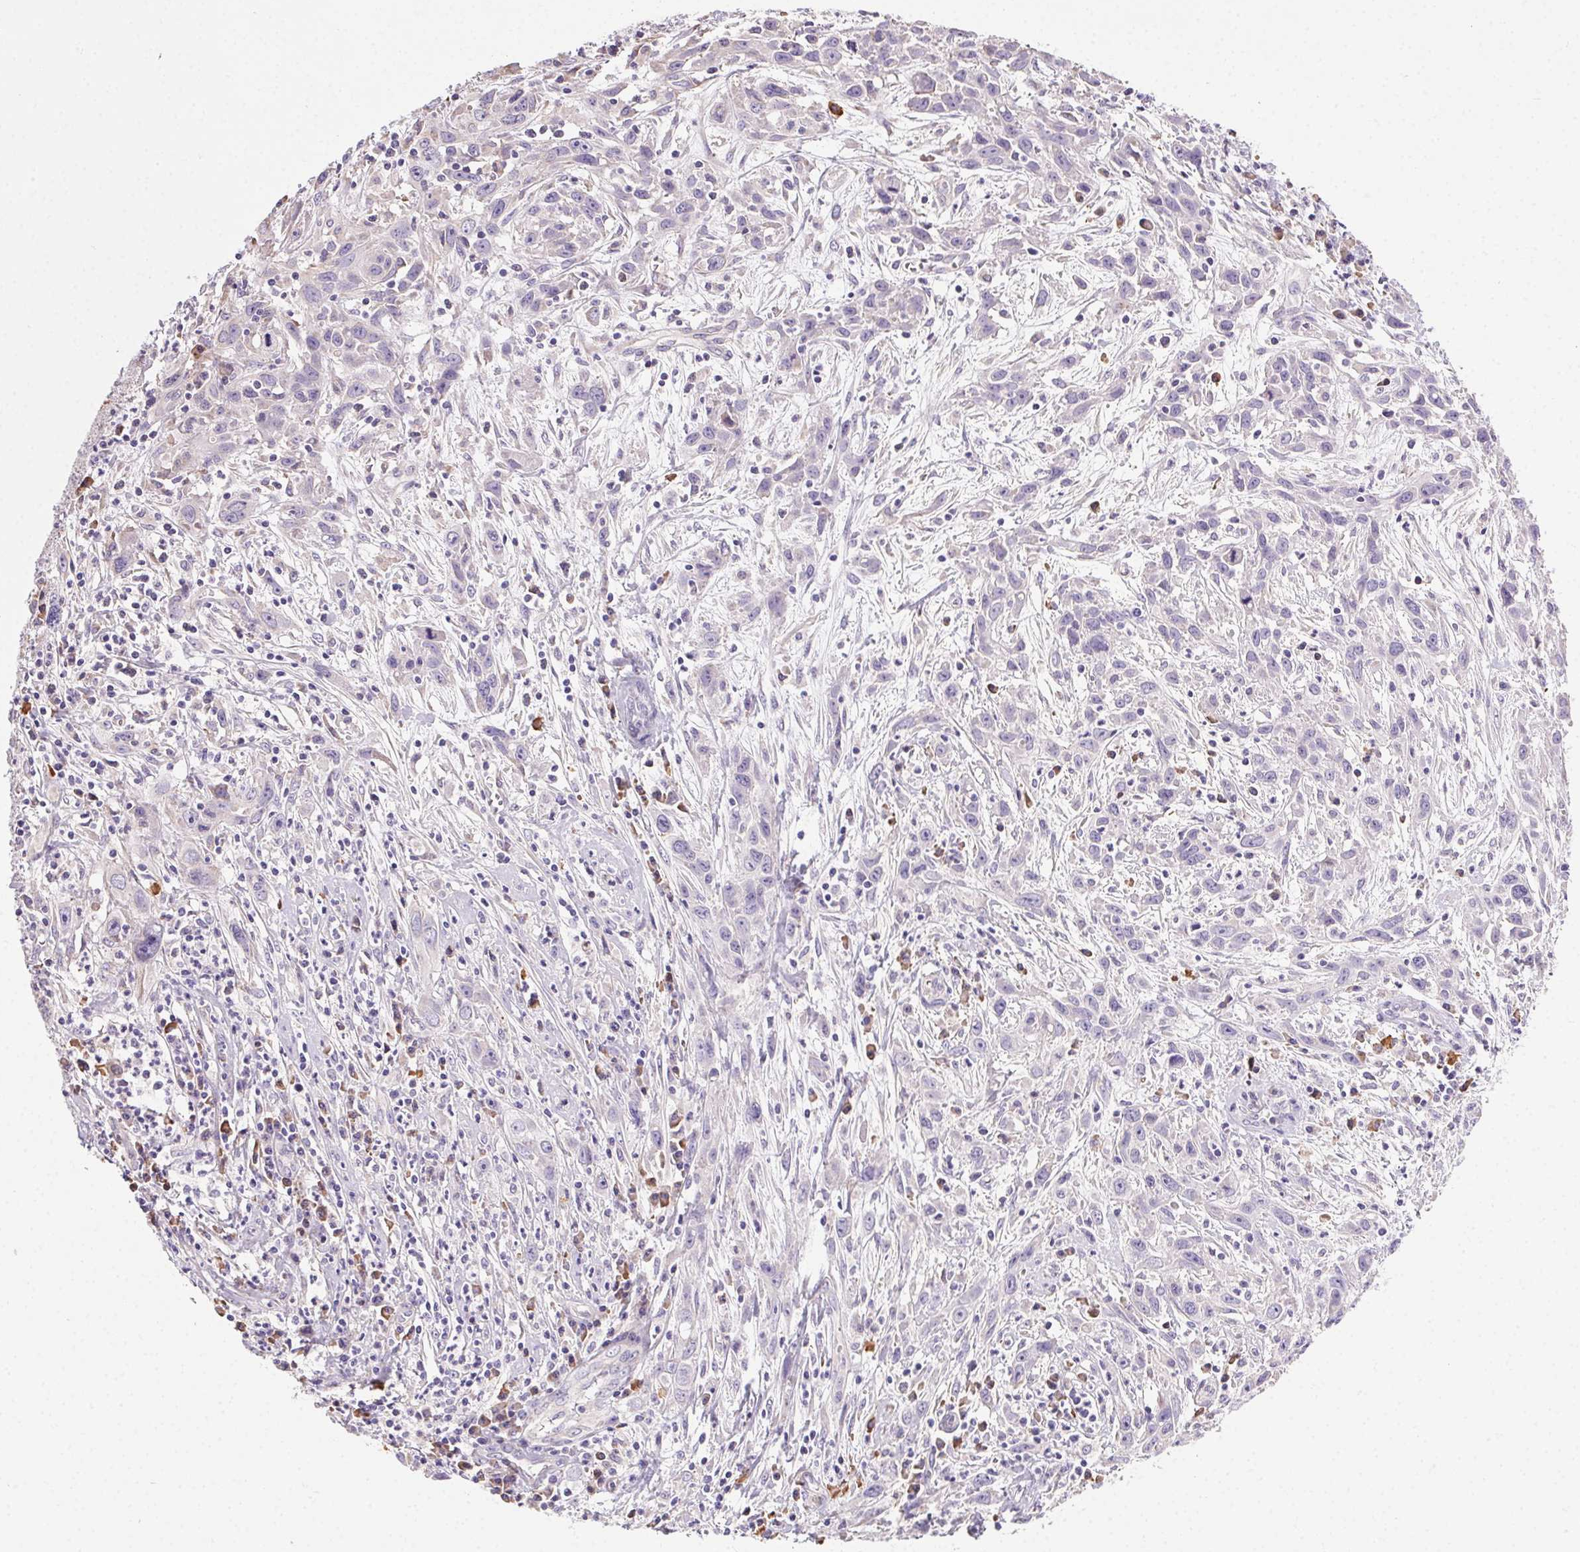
{"staining": {"intensity": "negative", "quantity": "none", "location": "none"}, "tissue": "cervical cancer", "cell_type": "Tumor cells", "image_type": "cancer", "snomed": [{"axis": "morphology", "description": "Squamous cell carcinoma, NOS"}, {"axis": "topography", "description": "Cervix"}], "caption": "This image is of cervical cancer (squamous cell carcinoma) stained with immunohistochemistry (IHC) to label a protein in brown with the nuclei are counter-stained blue. There is no staining in tumor cells.", "gene": "SNX31", "patient": {"sex": "female", "age": 38}}